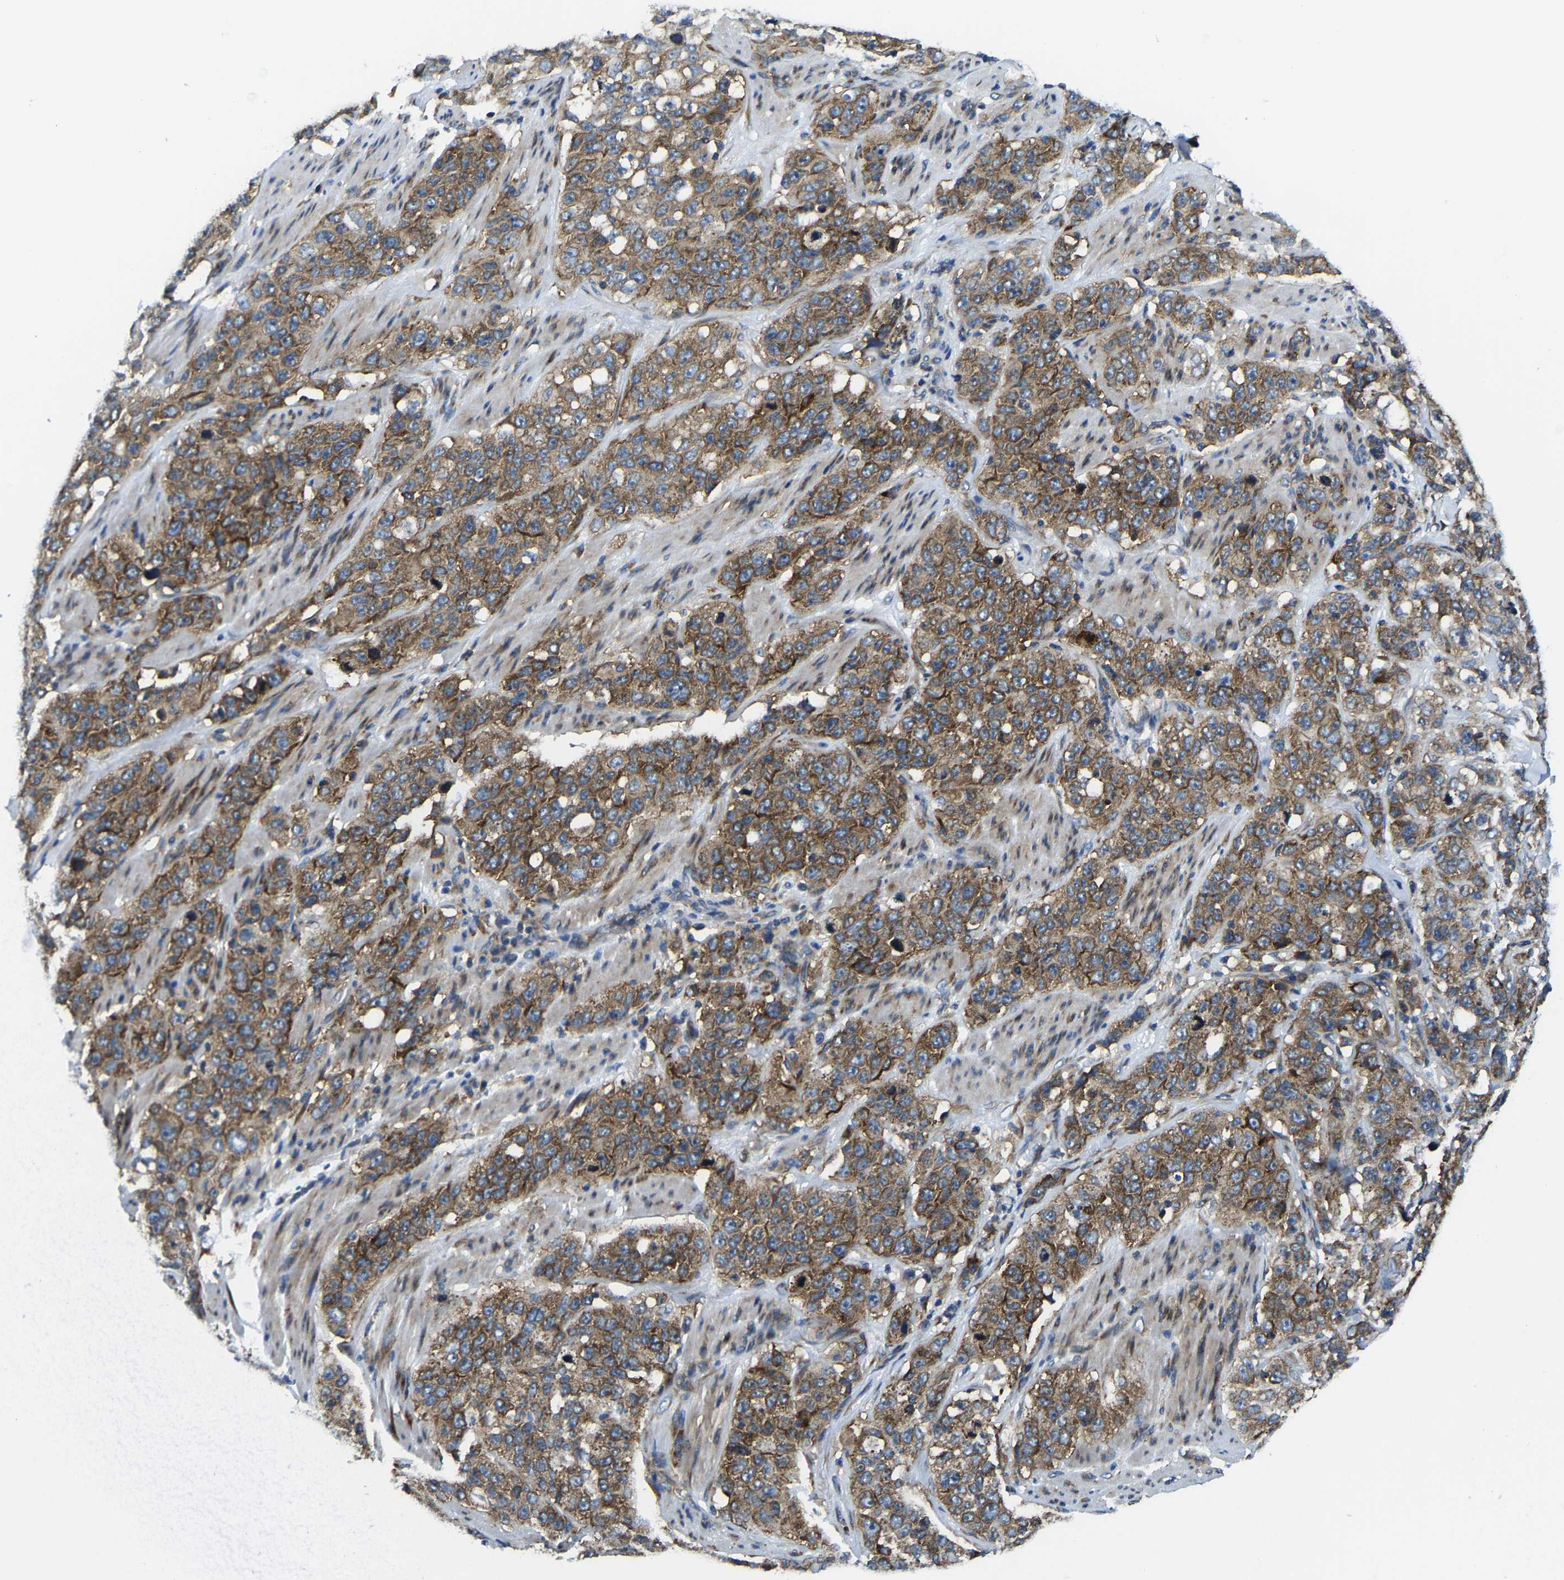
{"staining": {"intensity": "moderate", "quantity": ">75%", "location": "cytoplasmic/membranous"}, "tissue": "stomach cancer", "cell_type": "Tumor cells", "image_type": "cancer", "snomed": [{"axis": "morphology", "description": "Adenocarcinoma, NOS"}, {"axis": "topography", "description": "Stomach"}], "caption": "A brown stain shows moderate cytoplasmic/membranous staining of a protein in stomach cancer tumor cells.", "gene": "G3BP2", "patient": {"sex": "male", "age": 48}}